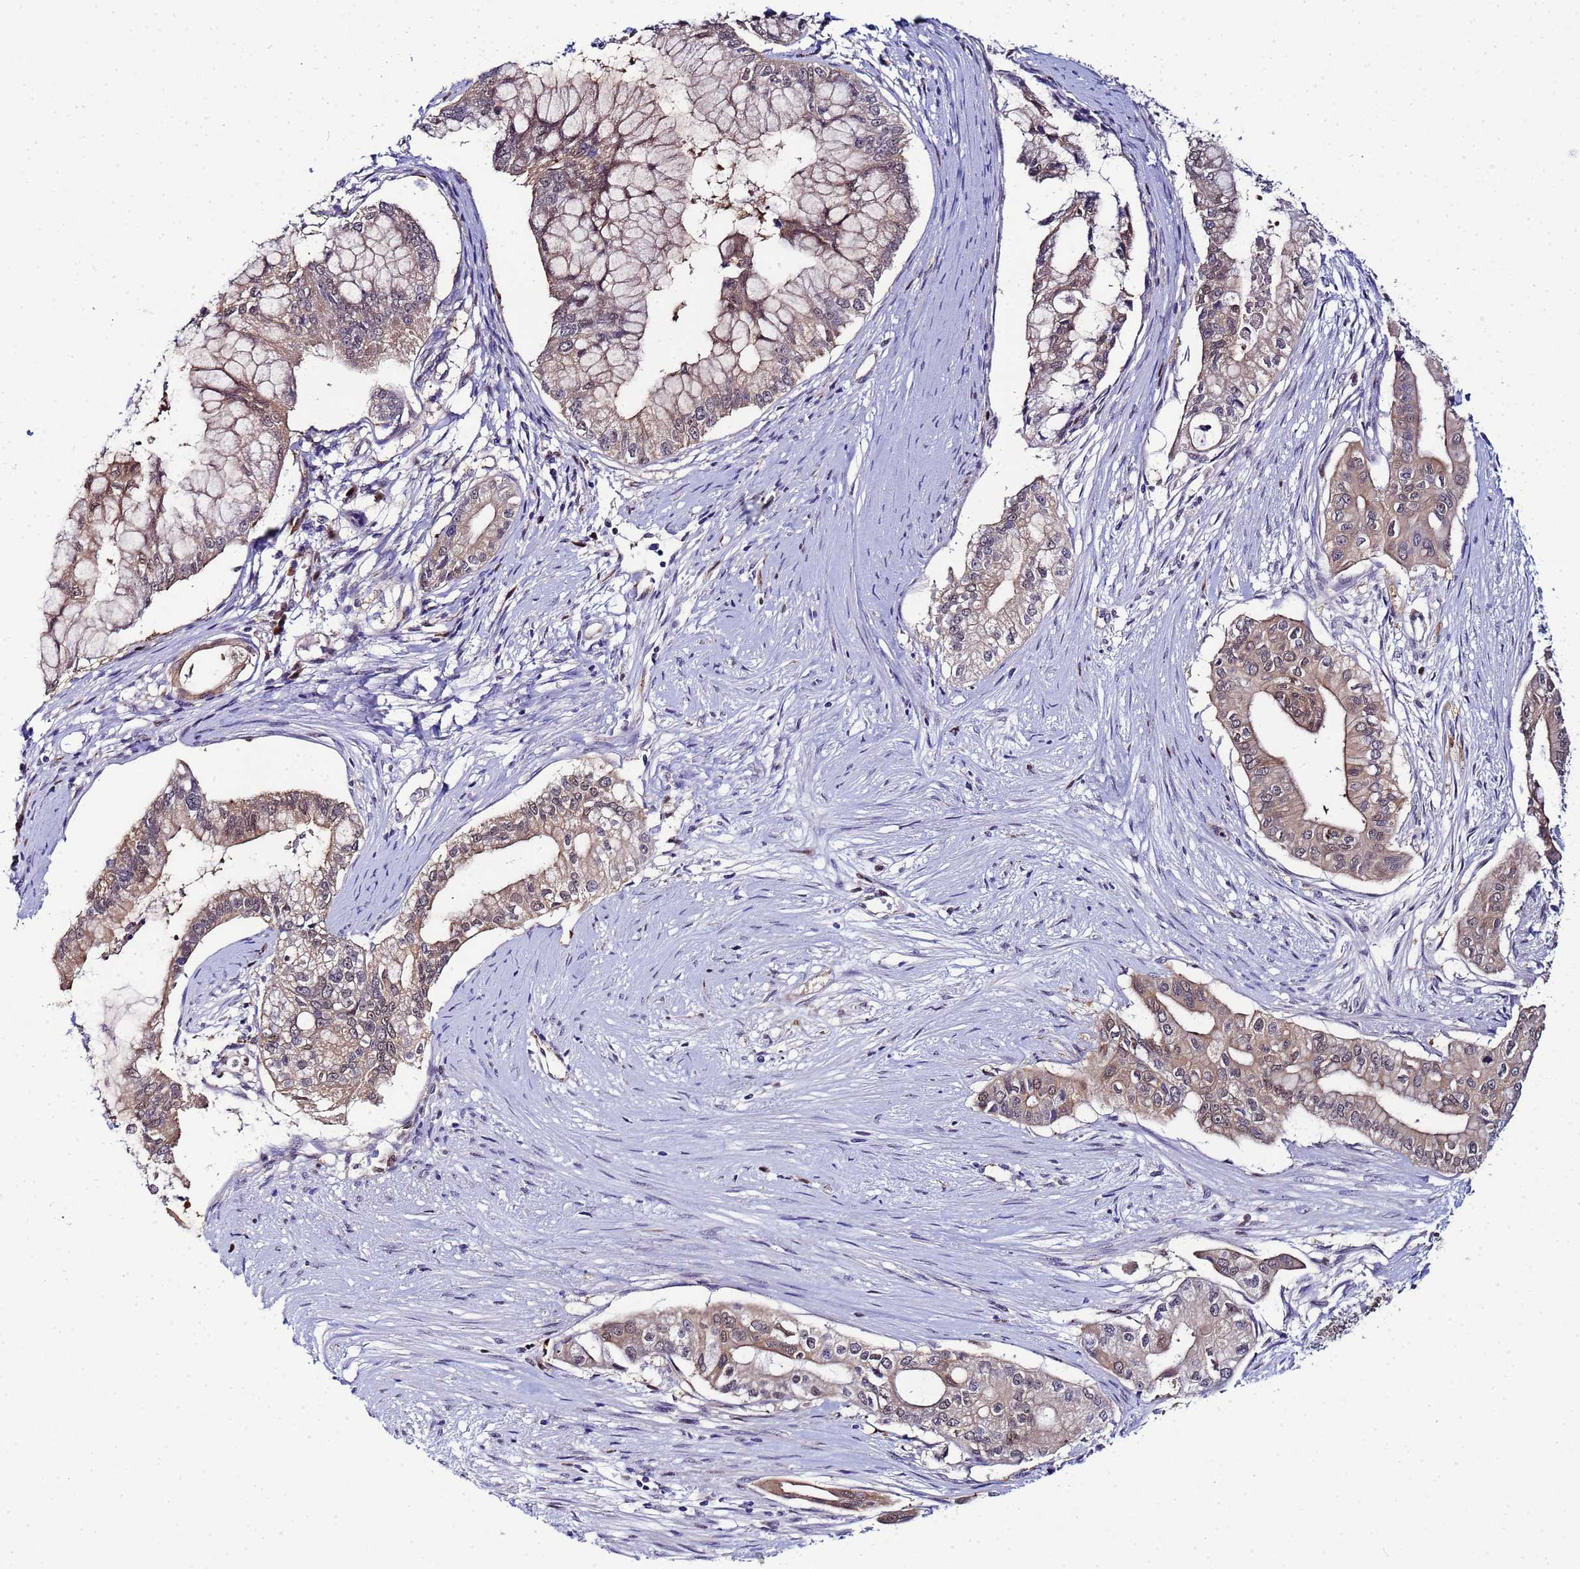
{"staining": {"intensity": "moderate", "quantity": ">75%", "location": "cytoplasmic/membranous,nuclear"}, "tissue": "pancreatic cancer", "cell_type": "Tumor cells", "image_type": "cancer", "snomed": [{"axis": "morphology", "description": "Adenocarcinoma, NOS"}, {"axis": "topography", "description": "Pancreas"}], "caption": "A photomicrograph showing moderate cytoplasmic/membranous and nuclear positivity in approximately >75% of tumor cells in adenocarcinoma (pancreatic), as visualized by brown immunohistochemical staining.", "gene": "SLC25A37", "patient": {"sex": "male", "age": 46}}